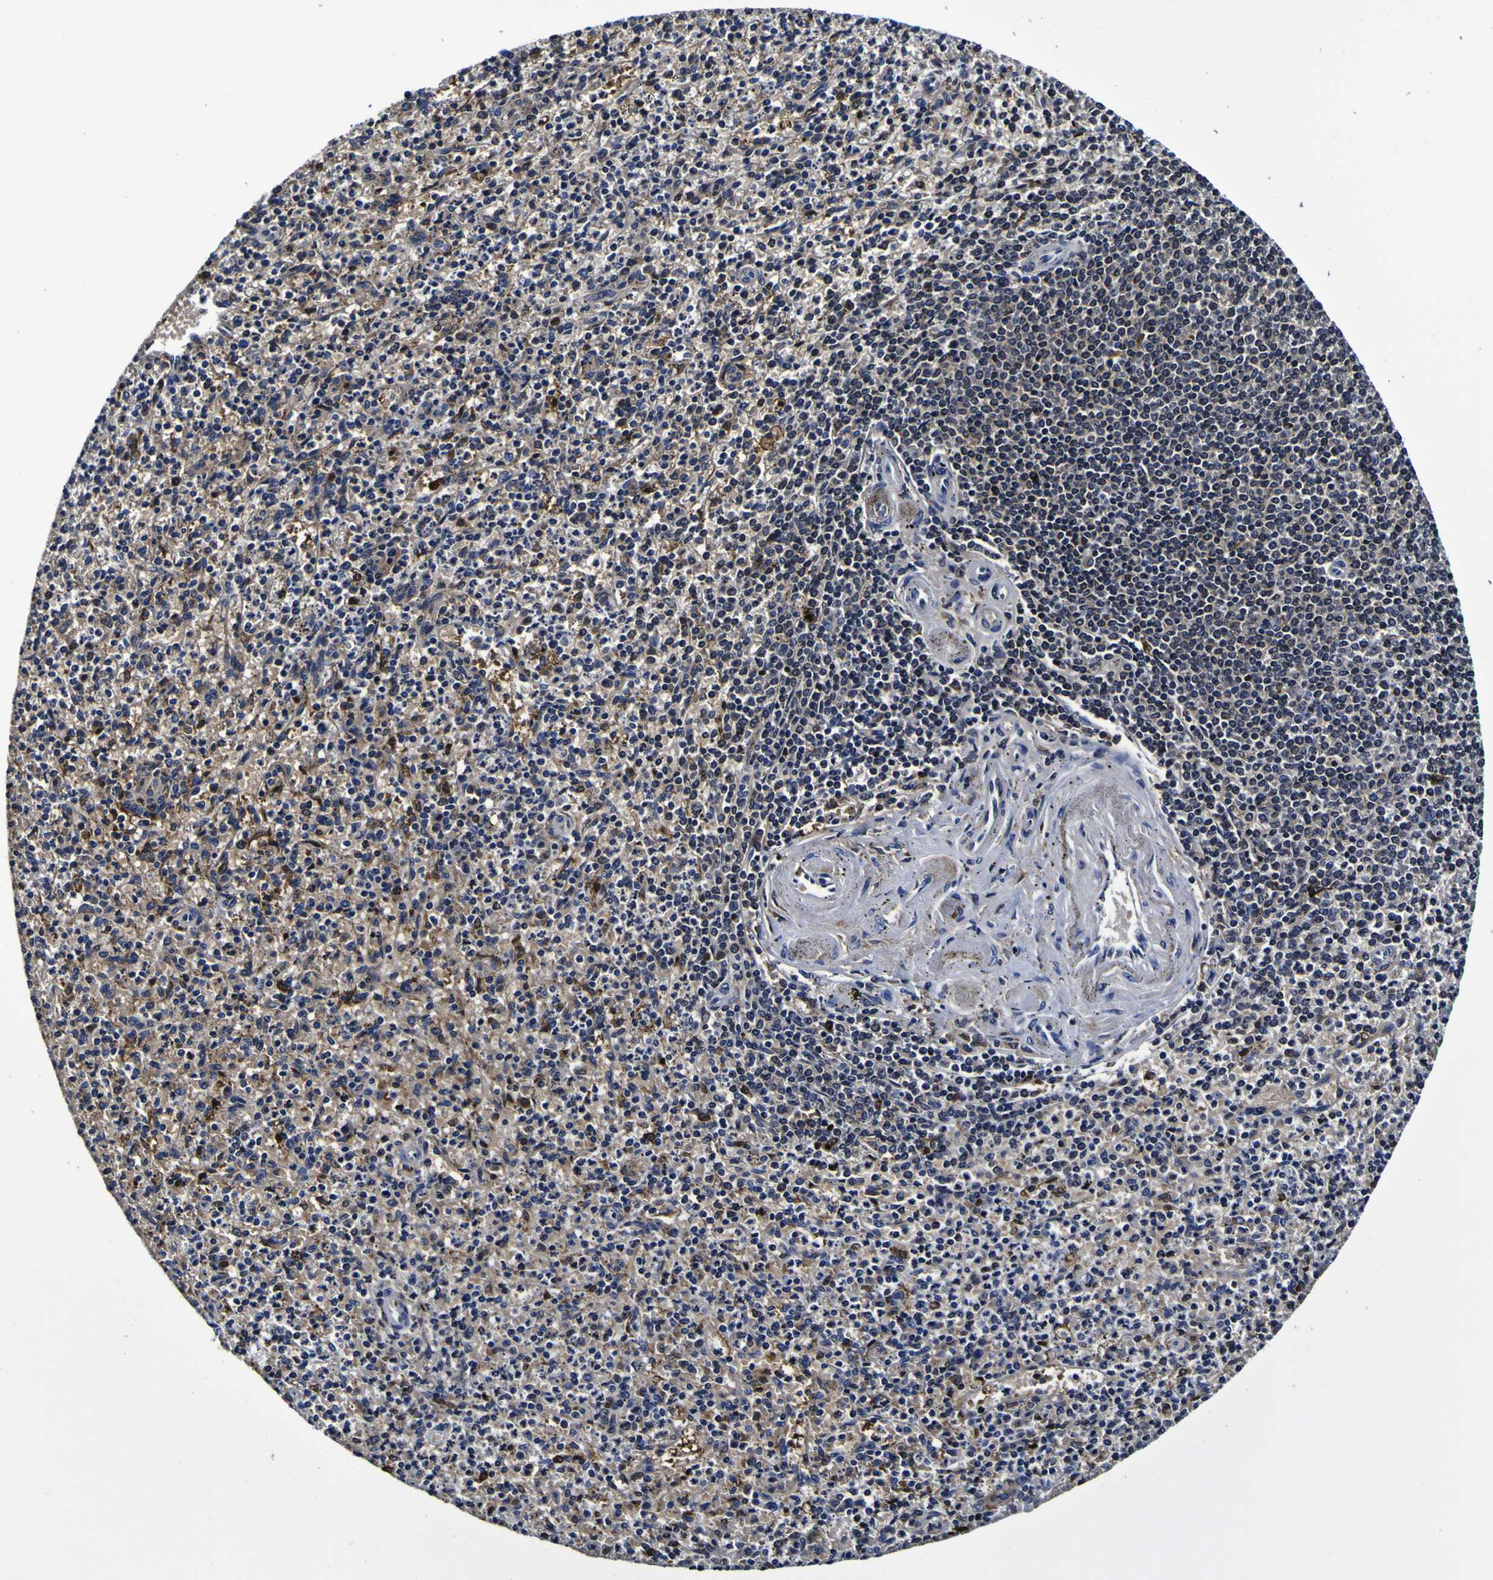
{"staining": {"intensity": "moderate", "quantity": "25%-75%", "location": "cytoplasmic/membranous"}, "tissue": "spleen", "cell_type": "Cells in red pulp", "image_type": "normal", "snomed": [{"axis": "morphology", "description": "Normal tissue, NOS"}, {"axis": "topography", "description": "Spleen"}], "caption": "Spleen stained for a protein (brown) displays moderate cytoplasmic/membranous positive positivity in about 25%-75% of cells in red pulp.", "gene": "GPX1", "patient": {"sex": "male", "age": 72}}